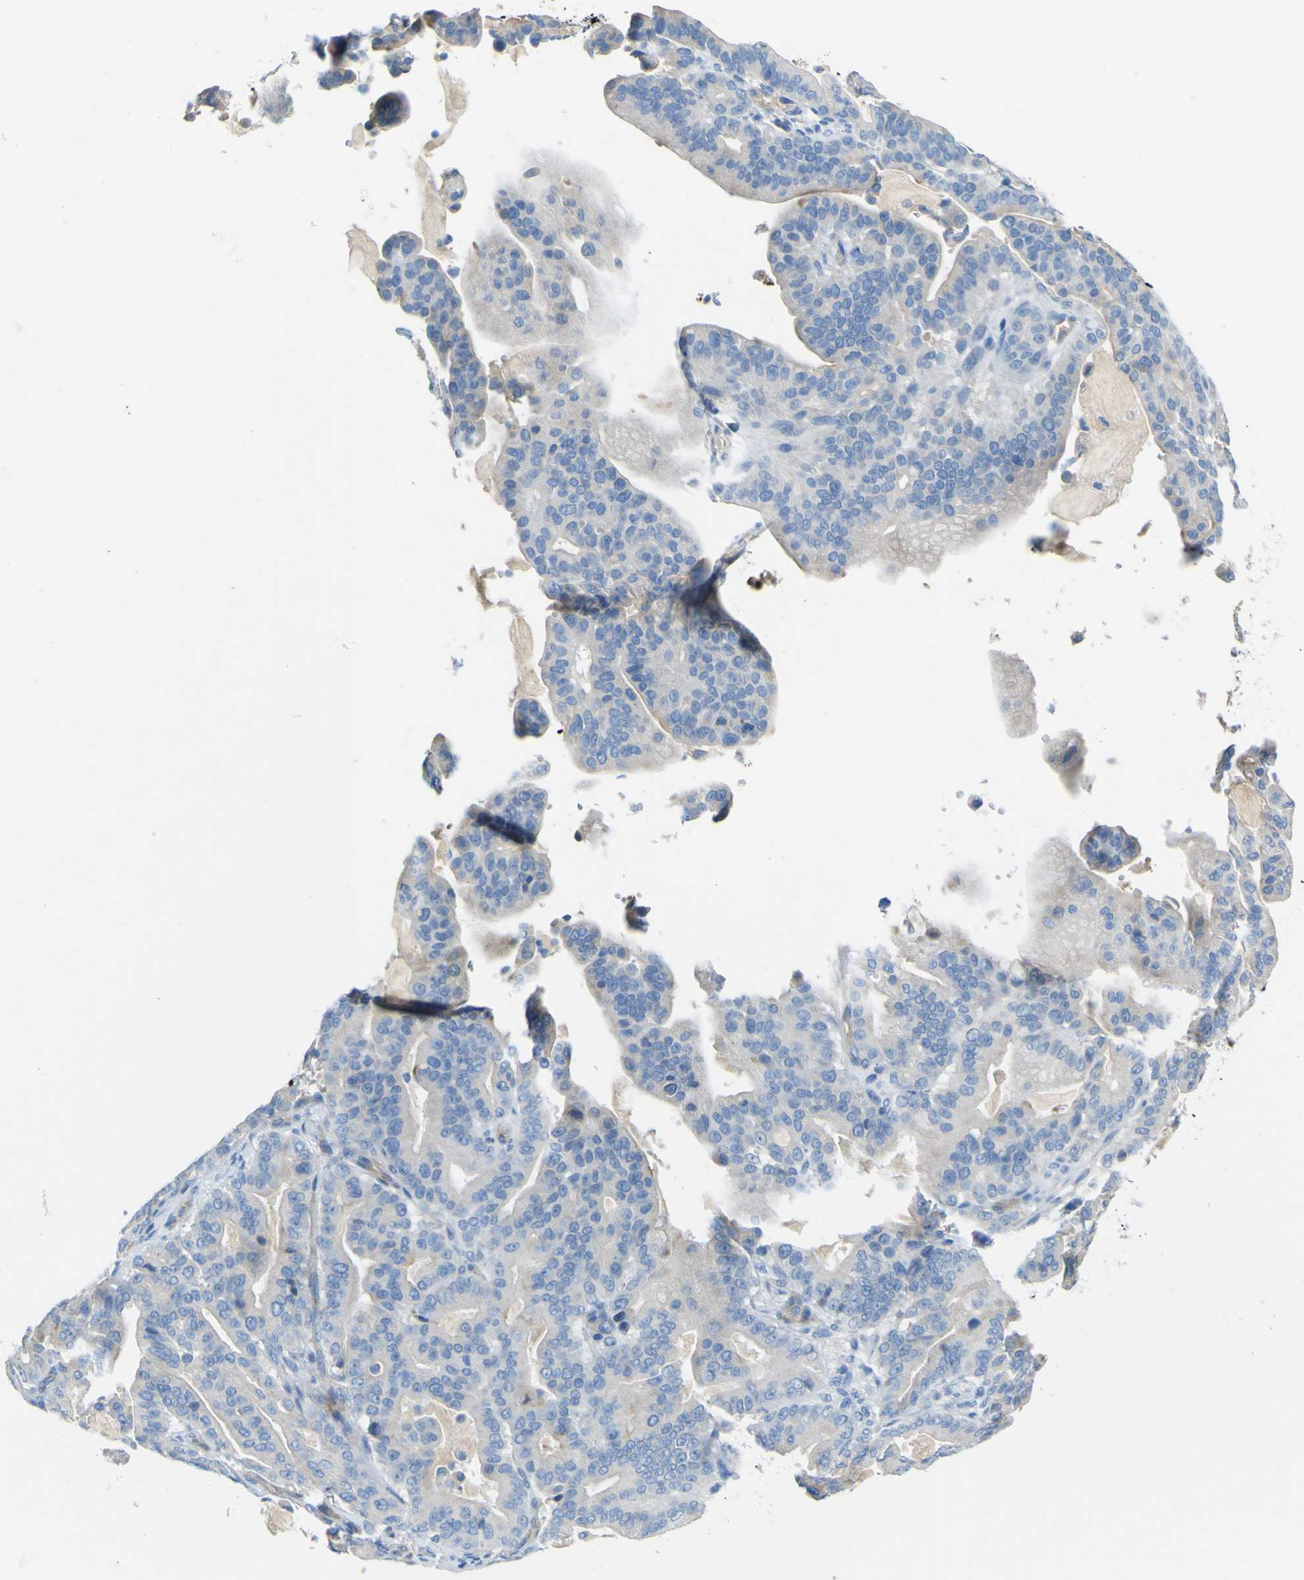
{"staining": {"intensity": "negative", "quantity": "none", "location": "none"}, "tissue": "pancreatic cancer", "cell_type": "Tumor cells", "image_type": "cancer", "snomed": [{"axis": "morphology", "description": "Adenocarcinoma, NOS"}, {"axis": "topography", "description": "Pancreas"}], "caption": "A high-resolution micrograph shows IHC staining of pancreatic cancer, which exhibits no significant staining in tumor cells.", "gene": "ADGRA2", "patient": {"sex": "male", "age": 63}}